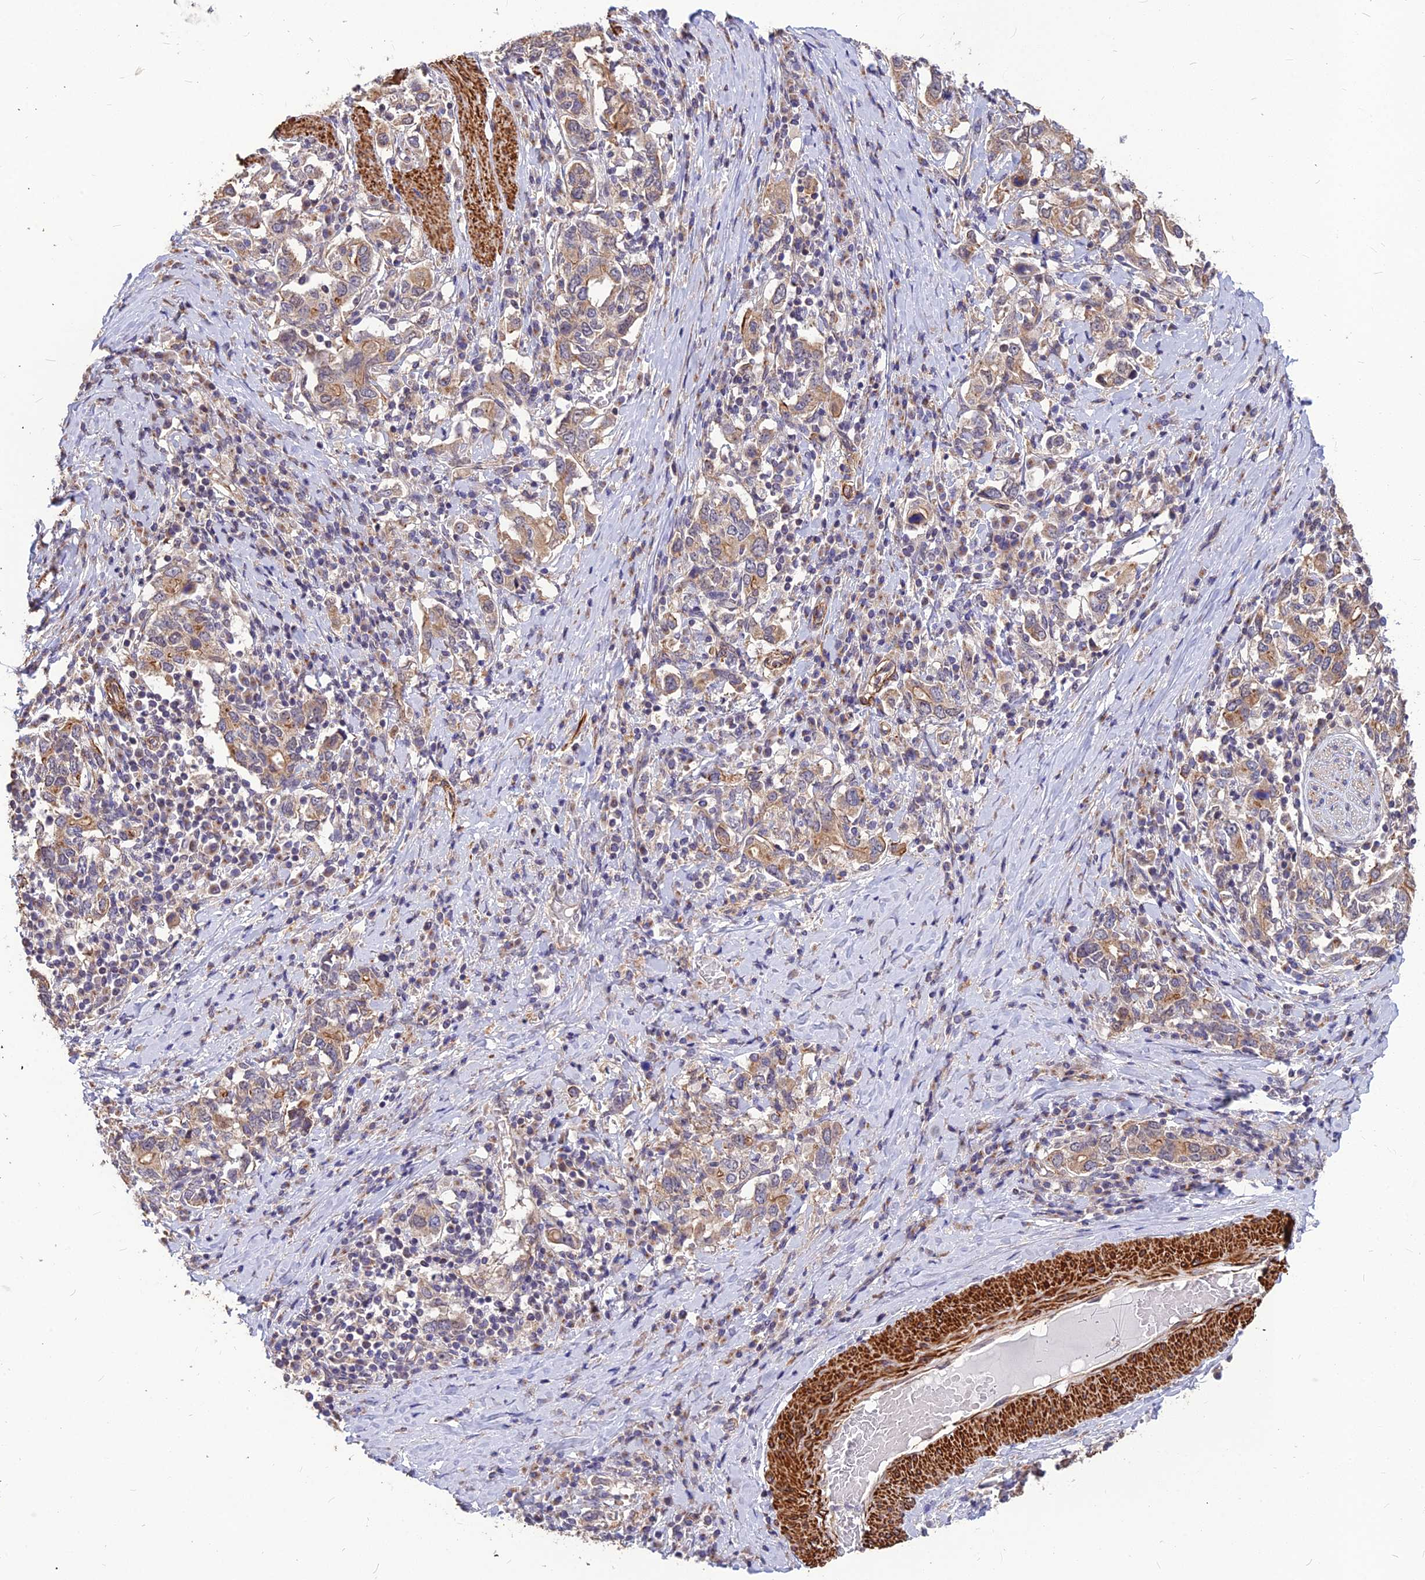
{"staining": {"intensity": "moderate", "quantity": "25%-75%", "location": "cytoplasmic/membranous"}, "tissue": "stomach cancer", "cell_type": "Tumor cells", "image_type": "cancer", "snomed": [{"axis": "morphology", "description": "Adenocarcinoma, NOS"}, {"axis": "topography", "description": "Stomach, upper"}, {"axis": "topography", "description": "Stomach"}], "caption": "Immunohistochemistry of human stomach cancer (adenocarcinoma) shows medium levels of moderate cytoplasmic/membranous positivity in approximately 25%-75% of tumor cells.", "gene": "LEKR1", "patient": {"sex": "male", "age": 62}}